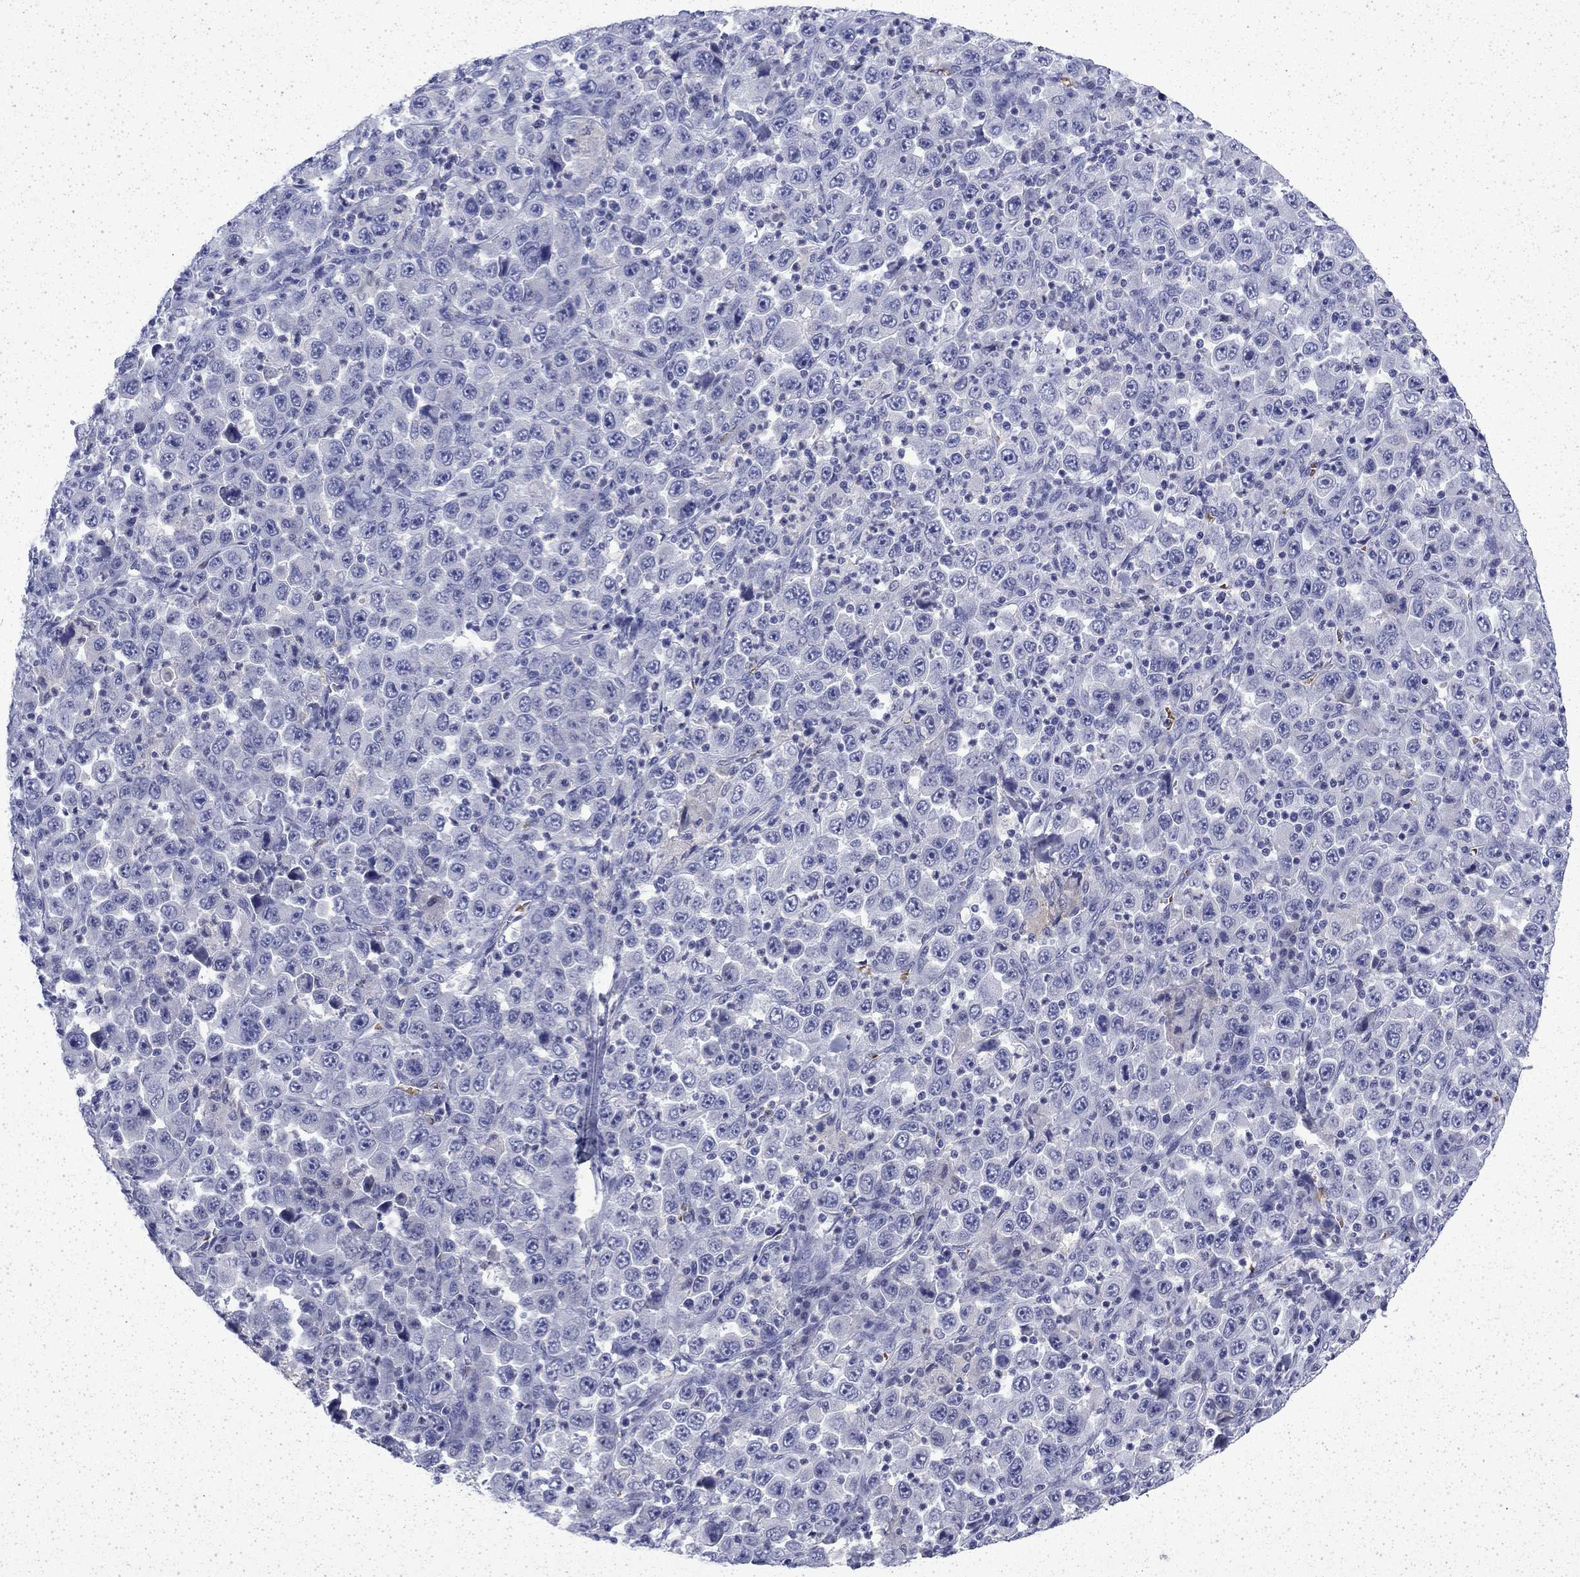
{"staining": {"intensity": "negative", "quantity": "none", "location": "none"}, "tissue": "stomach cancer", "cell_type": "Tumor cells", "image_type": "cancer", "snomed": [{"axis": "morphology", "description": "Normal tissue, NOS"}, {"axis": "morphology", "description": "Adenocarcinoma, NOS"}, {"axis": "topography", "description": "Stomach, upper"}, {"axis": "topography", "description": "Stomach"}], "caption": "Image shows no protein expression in tumor cells of adenocarcinoma (stomach) tissue. (DAB IHC, high magnification).", "gene": "ENPP6", "patient": {"sex": "male", "age": 59}}